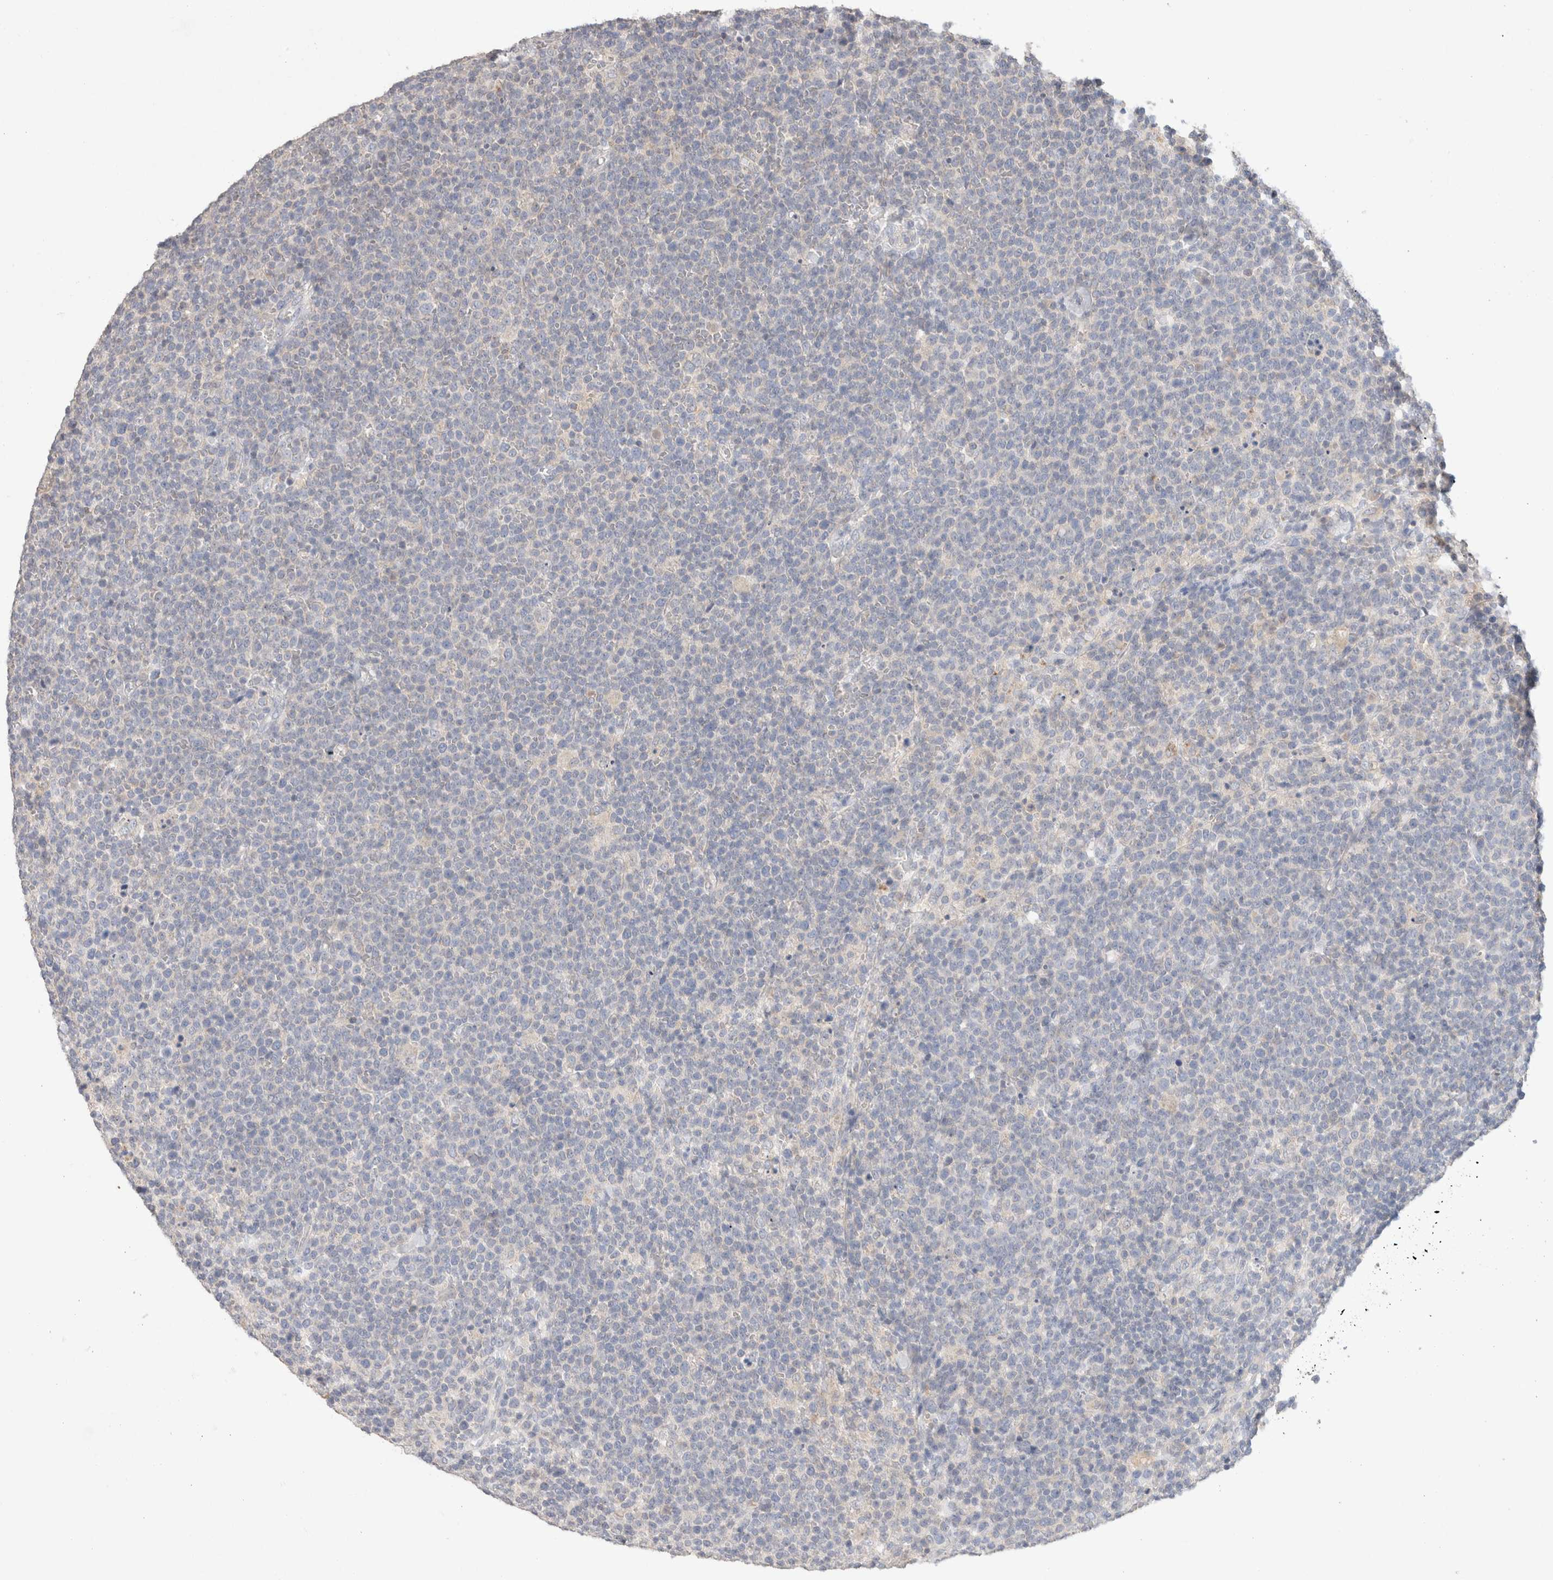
{"staining": {"intensity": "negative", "quantity": "none", "location": "none"}, "tissue": "lymphoma", "cell_type": "Tumor cells", "image_type": "cancer", "snomed": [{"axis": "morphology", "description": "Malignant lymphoma, non-Hodgkin's type, High grade"}, {"axis": "topography", "description": "Lymph node"}], "caption": "The histopathology image reveals no staining of tumor cells in malignant lymphoma, non-Hodgkin's type (high-grade).", "gene": "MPP2", "patient": {"sex": "male", "age": 61}}